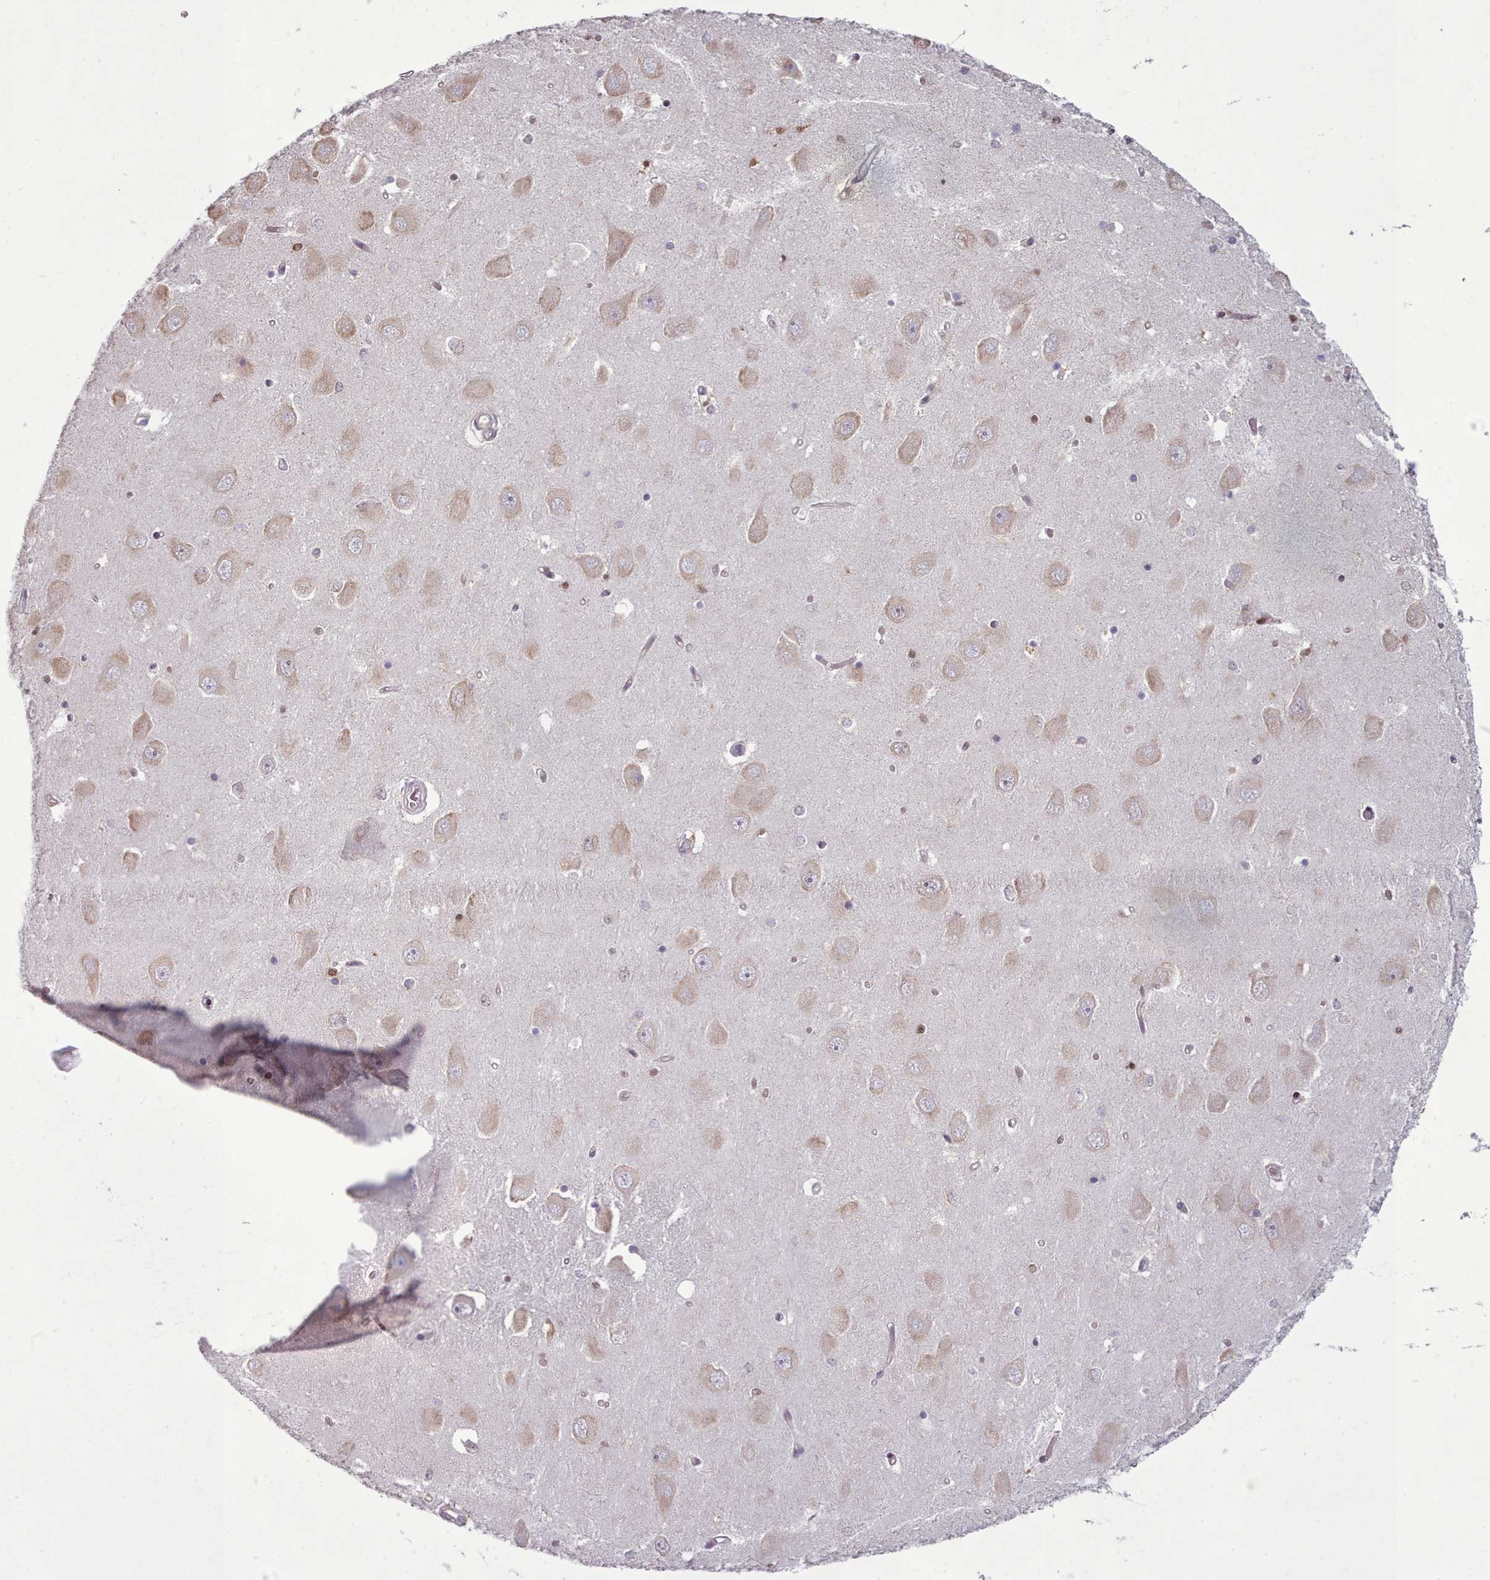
{"staining": {"intensity": "negative", "quantity": "none", "location": "none"}, "tissue": "hippocampus", "cell_type": "Glial cells", "image_type": "normal", "snomed": [{"axis": "morphology", "description": "Normal tissue, NOS"}, {"axis": "topography", "description": "Hippocampus"}], "caption": "Immunohistochemistry (IHC) image of benign hippocampus stained for a protein (brown), which reveals no positivity in glial cells. (DAB (3,3'-diaminobenzidine) immunohistochemistry (IHC), high magnification).", "gene": "LGALS9B", "patient": {"sex": "male", "age": 45}}